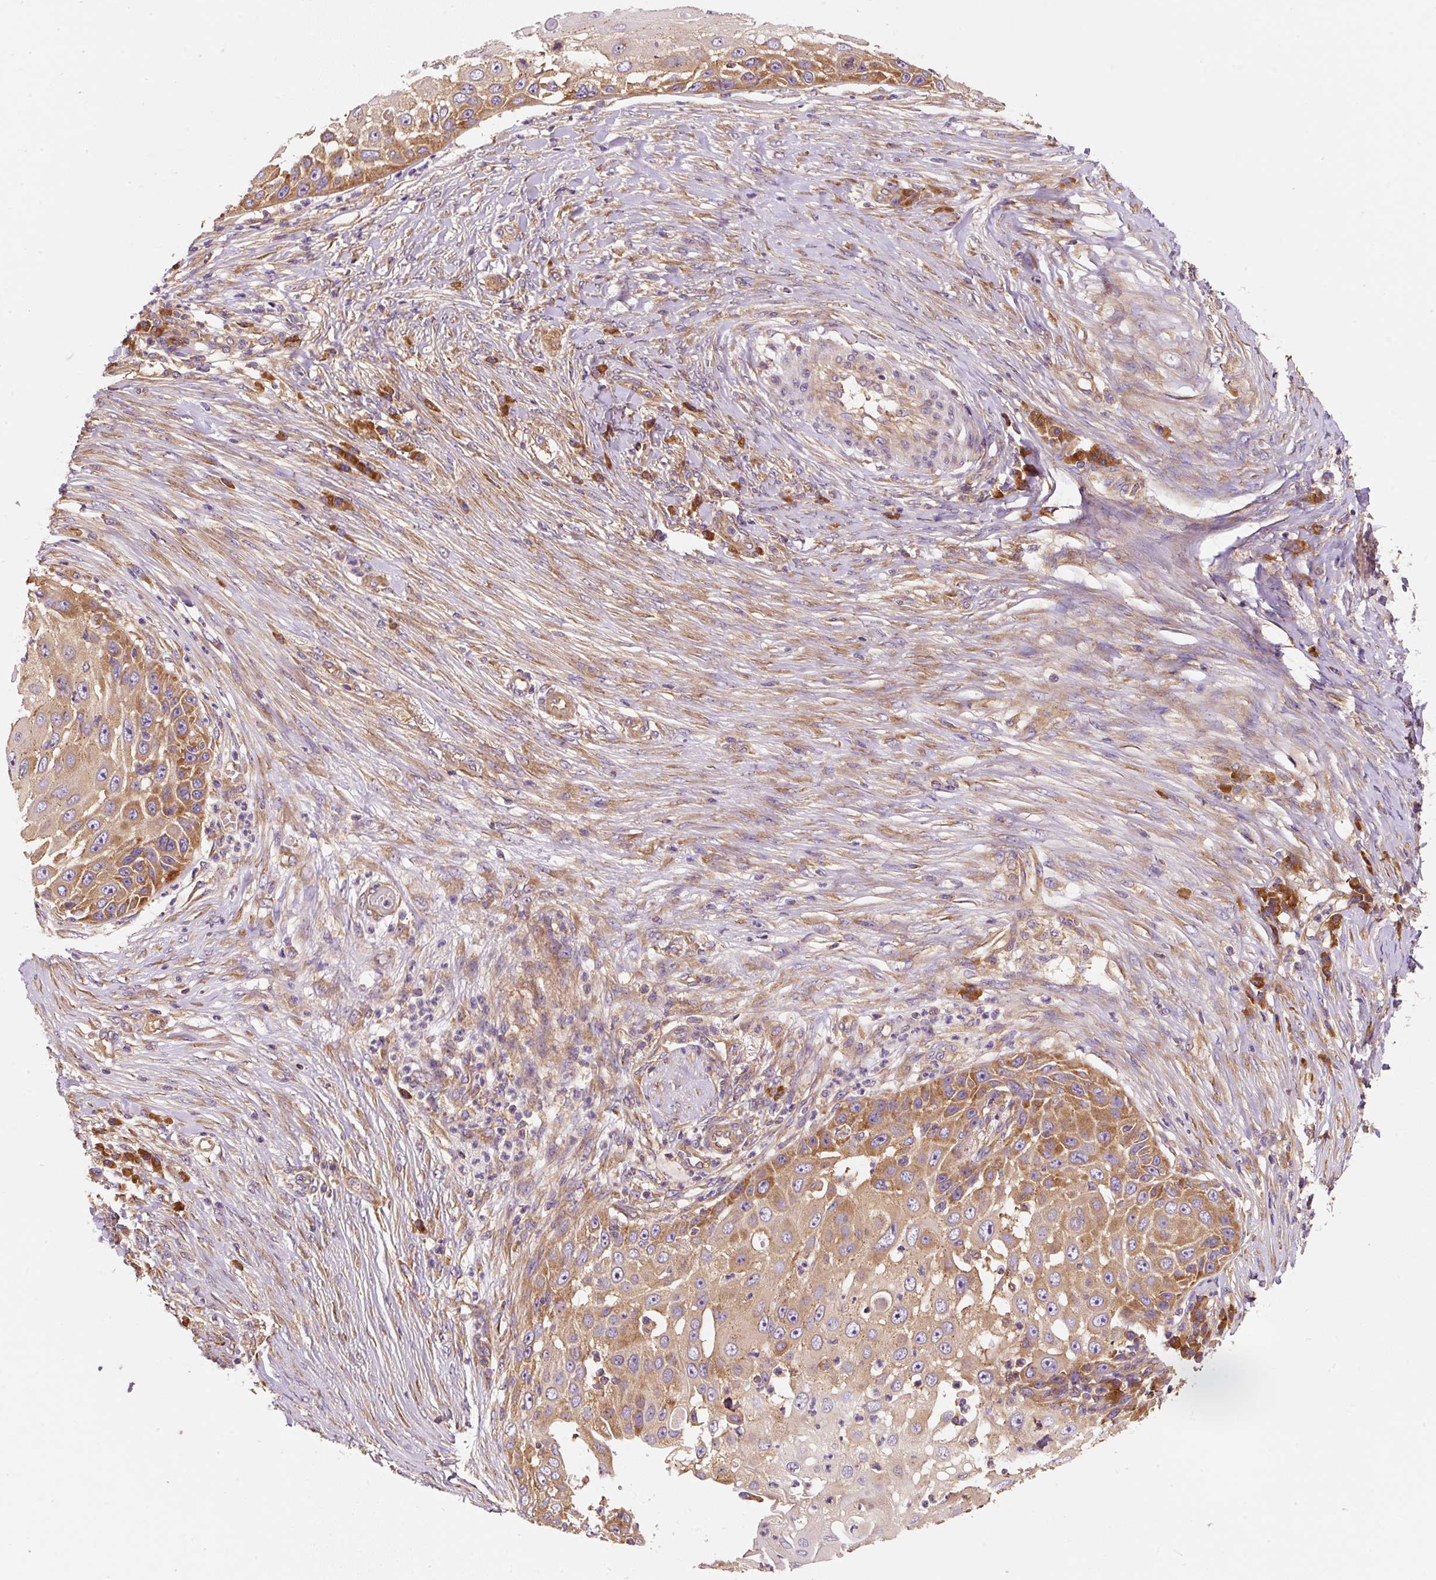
{"staining": {"intensity": "moderate", "quantity": ">75%", "location": "cytoplasmic/membranous"}, "tissue": "skin cancer", "cell_type": "Tumor cells", "image_type": "cancer", "snomed": [{"axis": "morphology", "description": "Squamous cell carcinoma, NOS"}, {"axis": "topography", "description": "Skin"}], "caption": "DAB (3,3'-diaminobenzidine) immunohistochemical staining of skin squamous cell carcinoma reveals moderate cytoplasmic/membranous protein expression in approximately >75% of tumor cells.", "gene": "EIF2S2", "patient": {"sex": "female", "age": 44}}